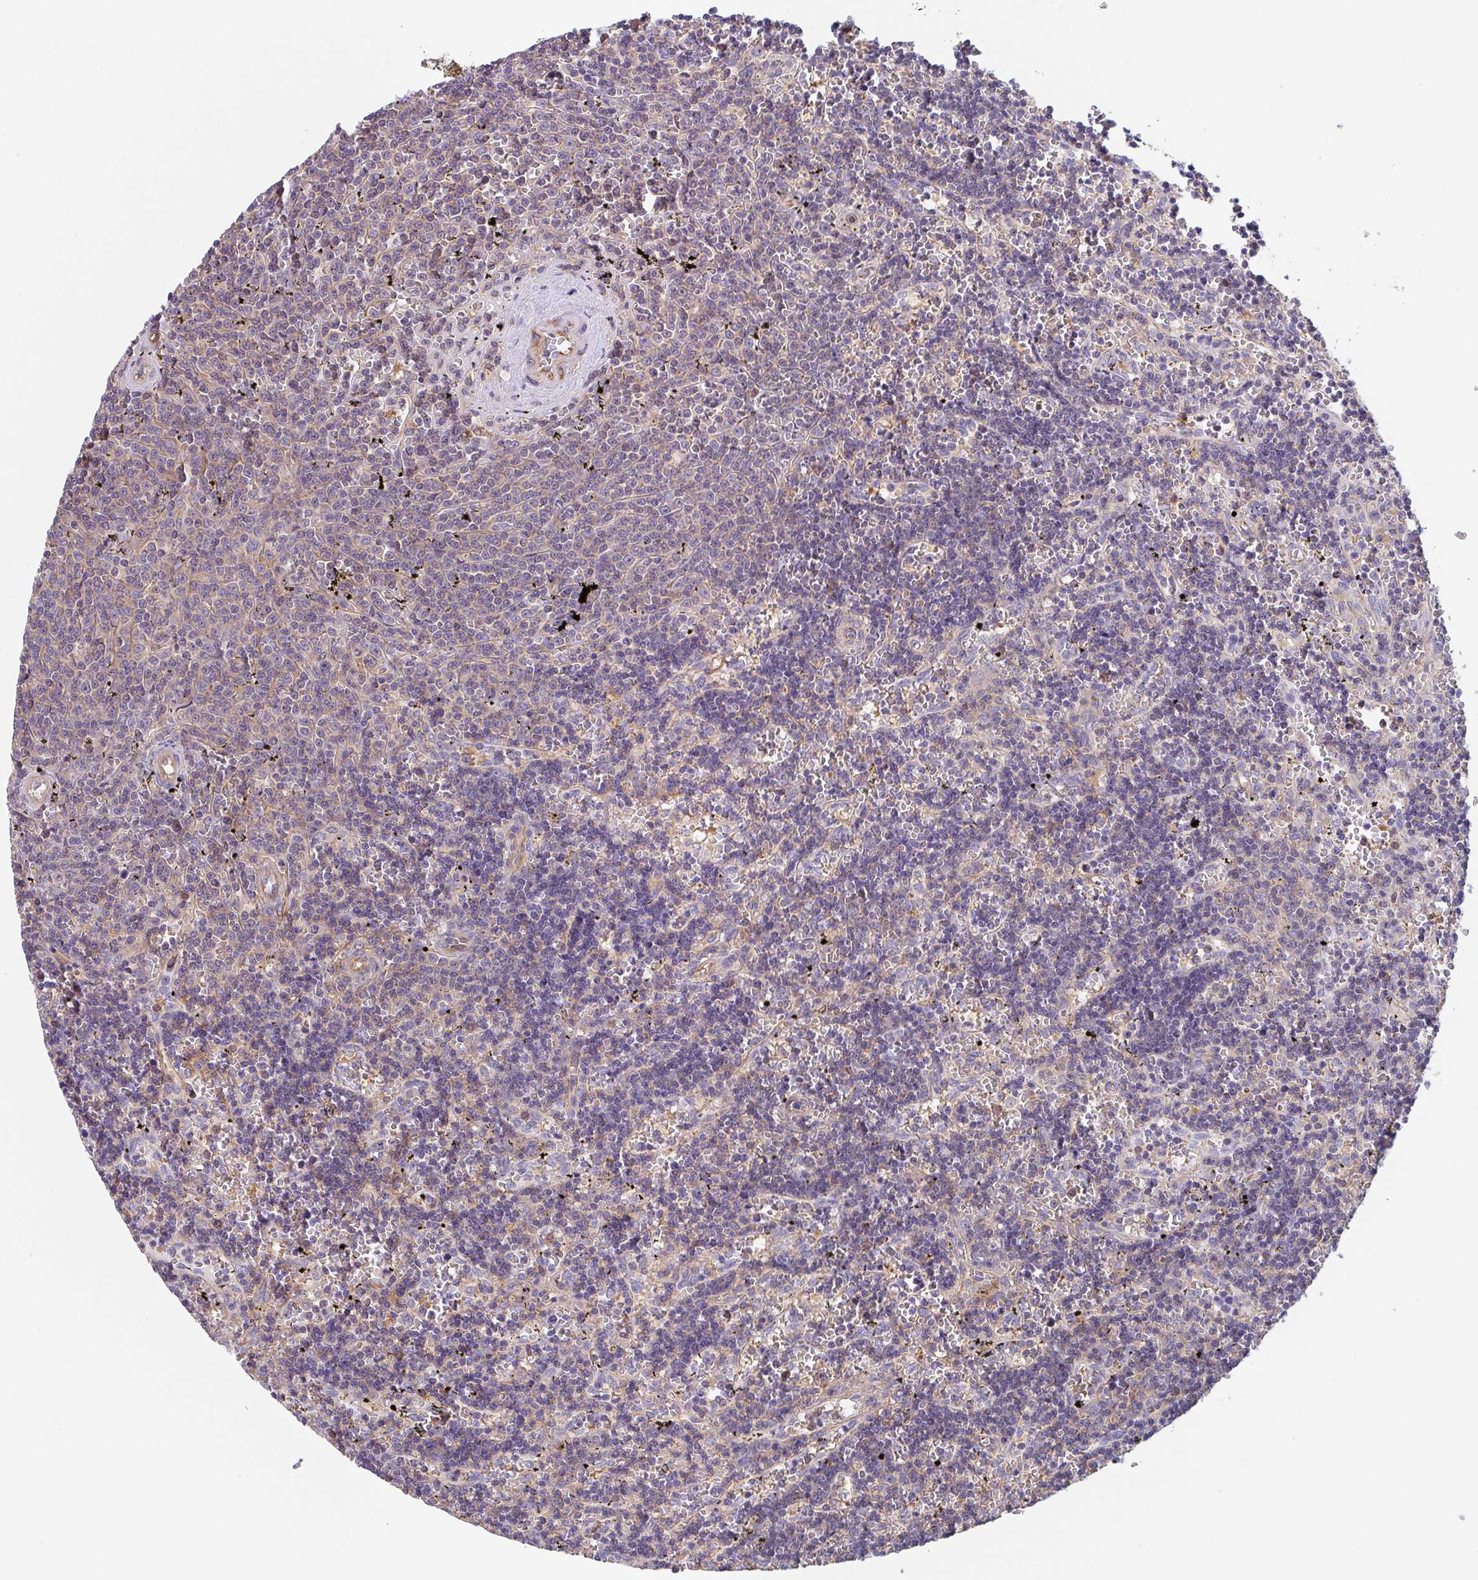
{"staining": {"intensity": "negative", "quantity": "none", "location": "none"}, "tissue": "lymphoma", "cell_type": "Tumor cells", "image_type": "cancer", "snomed": [{"axis": "morphology", "description": "Malignant lymphoma, non-Hodgkin's type, Low grade"}, {"axis": "topography", "description": "Spleen"}], "caption": "The histopathology image shows no significant expression in tumor cells of malignant lymphoma, non-Hodgkin's type (low-grade). The staining is performed using DAB (3,3'-diaminobenzidine) brown chromogen with nuclei counter-stained in using hematoxylin.", "gene": "TMEM229A", "patient": {"sex": "male", "age": 60}}